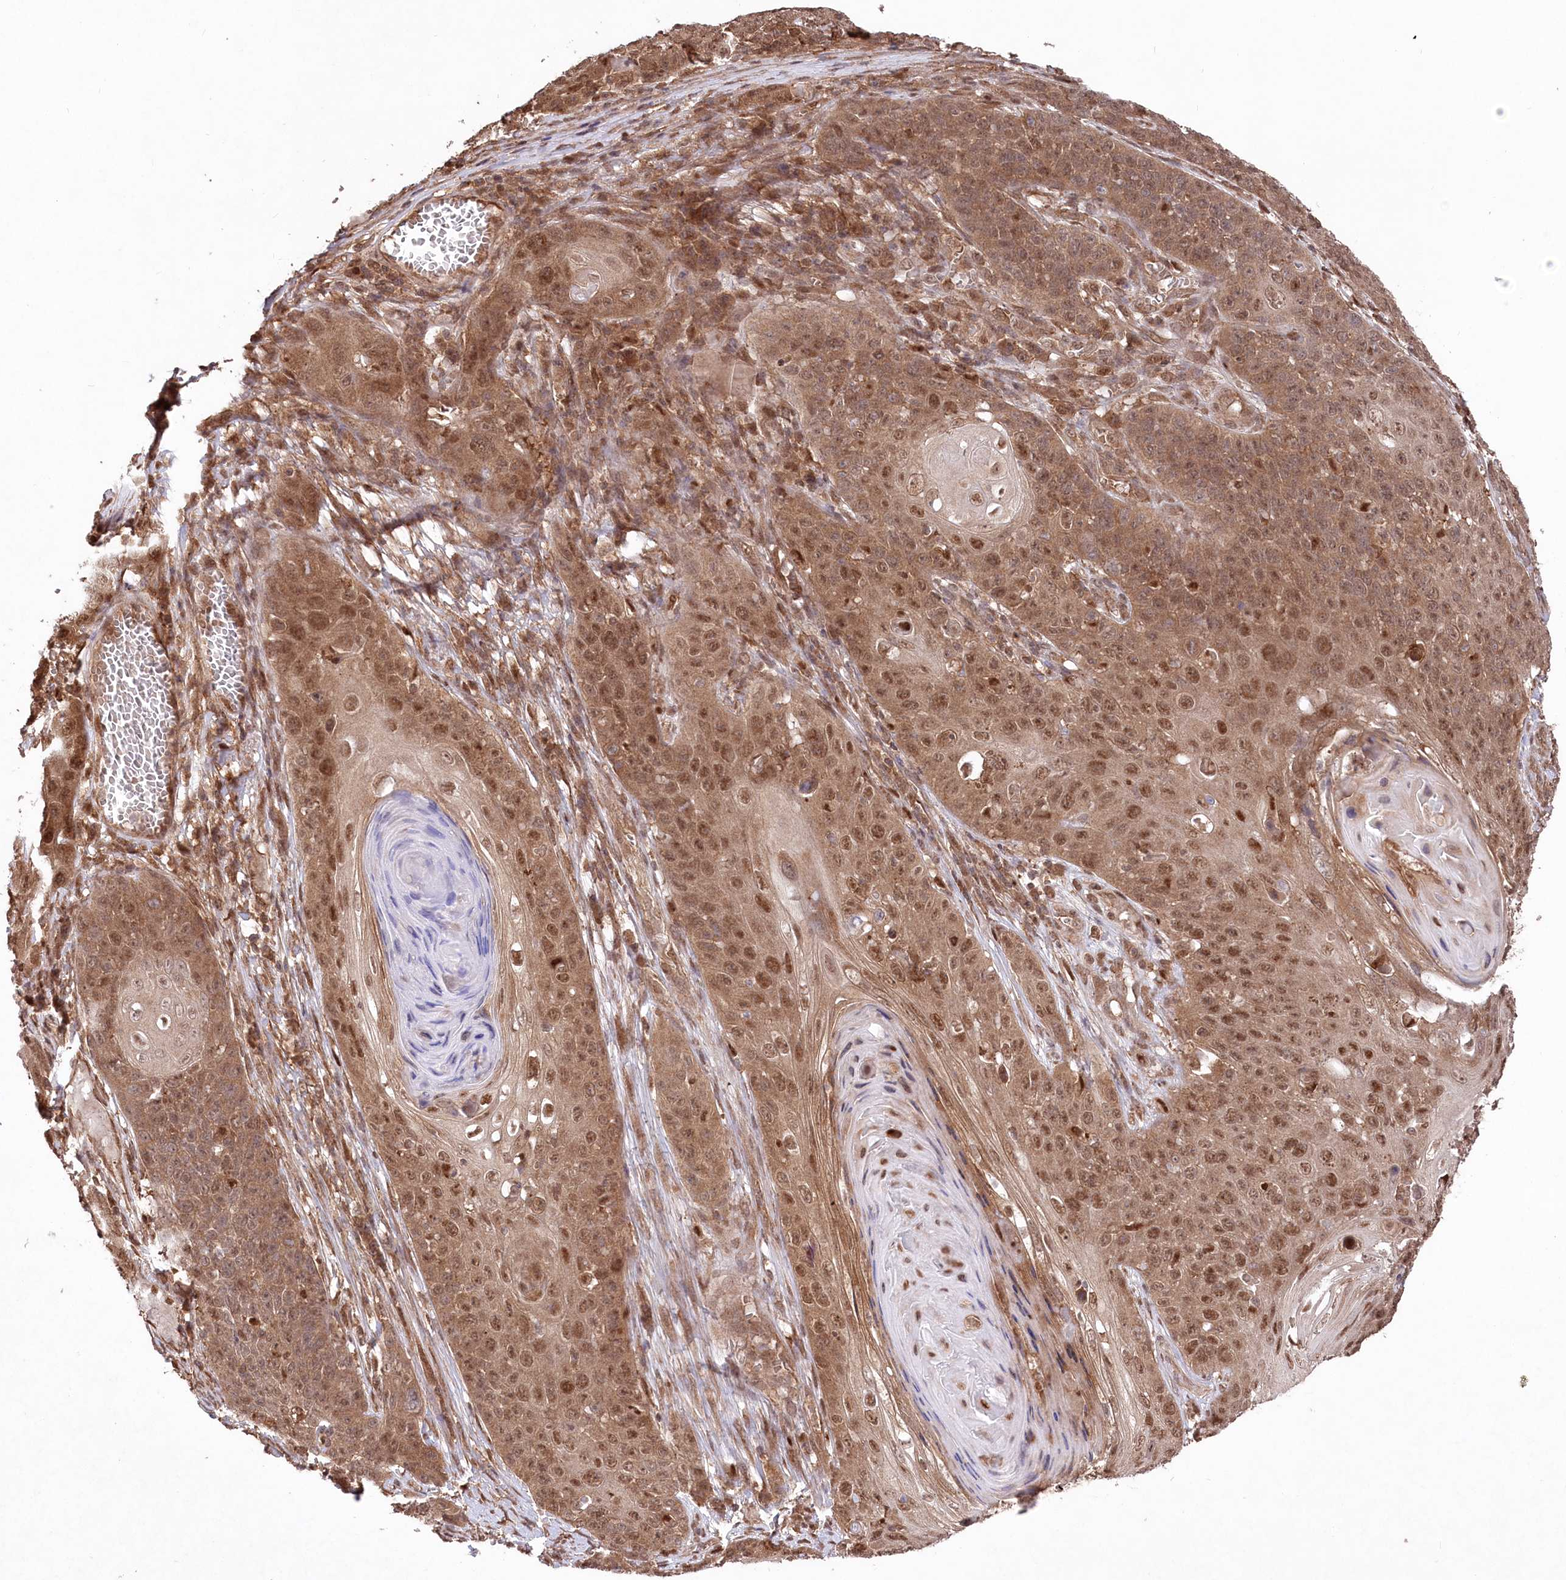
{"staining": {"intensity": "moderate", "quantity": ">75%", "location": "cytoplasmic/membranous,nuclear"}, "tissue": "skin cancer", "cell_type": "Tumor cells", "image_type": "cancer", "snomed": [{"axis": "morphology", "description": "Squamous cell carcinoma, NOS"}, {"axis": "topography", "description": "Skin"}], "caption": "Skin cancer (squamous cell carcinoma) stained for a protein (brown) reveals moderate cytoplasmic/membranous and nuclear positive staining in approximately >75% of tumor cells.", "gene": "PSMA1", "patient": {"sex": "male", "age": 55}}